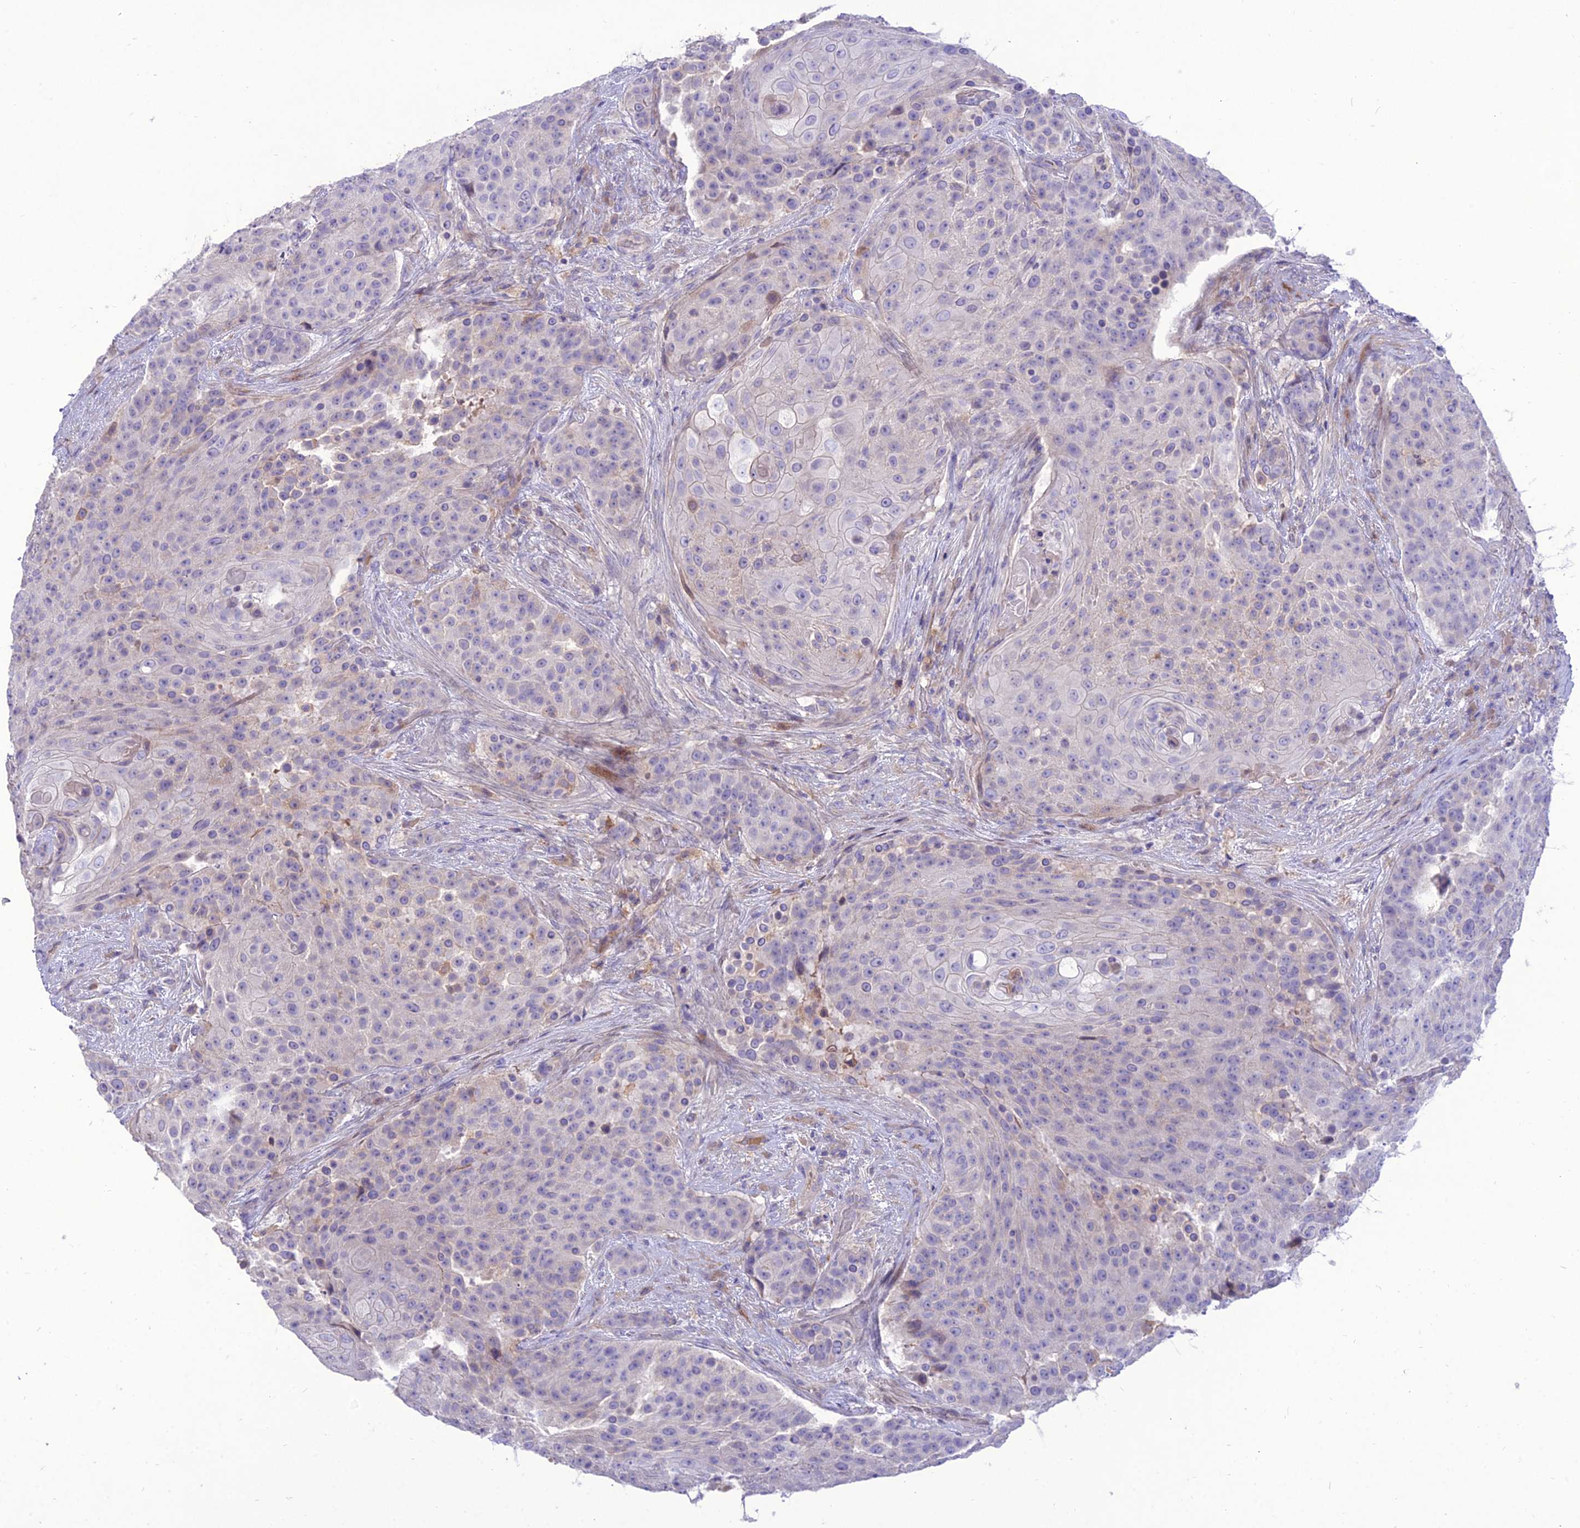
{"staining": {"intensity": "negative", "quantity": "none", "location": "none"}, "tissue": "urothelial cancer", "cell_type": "Tumor cells", "image_type": "cancer", "snomed": [{"axis": "morphology", "description": "Urothelial carcinoma, High grade"}, {"axis": "topography", "description": "Urinary bladder"}], "caption": "Immunohistochemistry of human urothelial cancer exhibits no expression in tumor cells.", "gene": "TEKT3", "patient": {"sex": "female", "age": 63}}